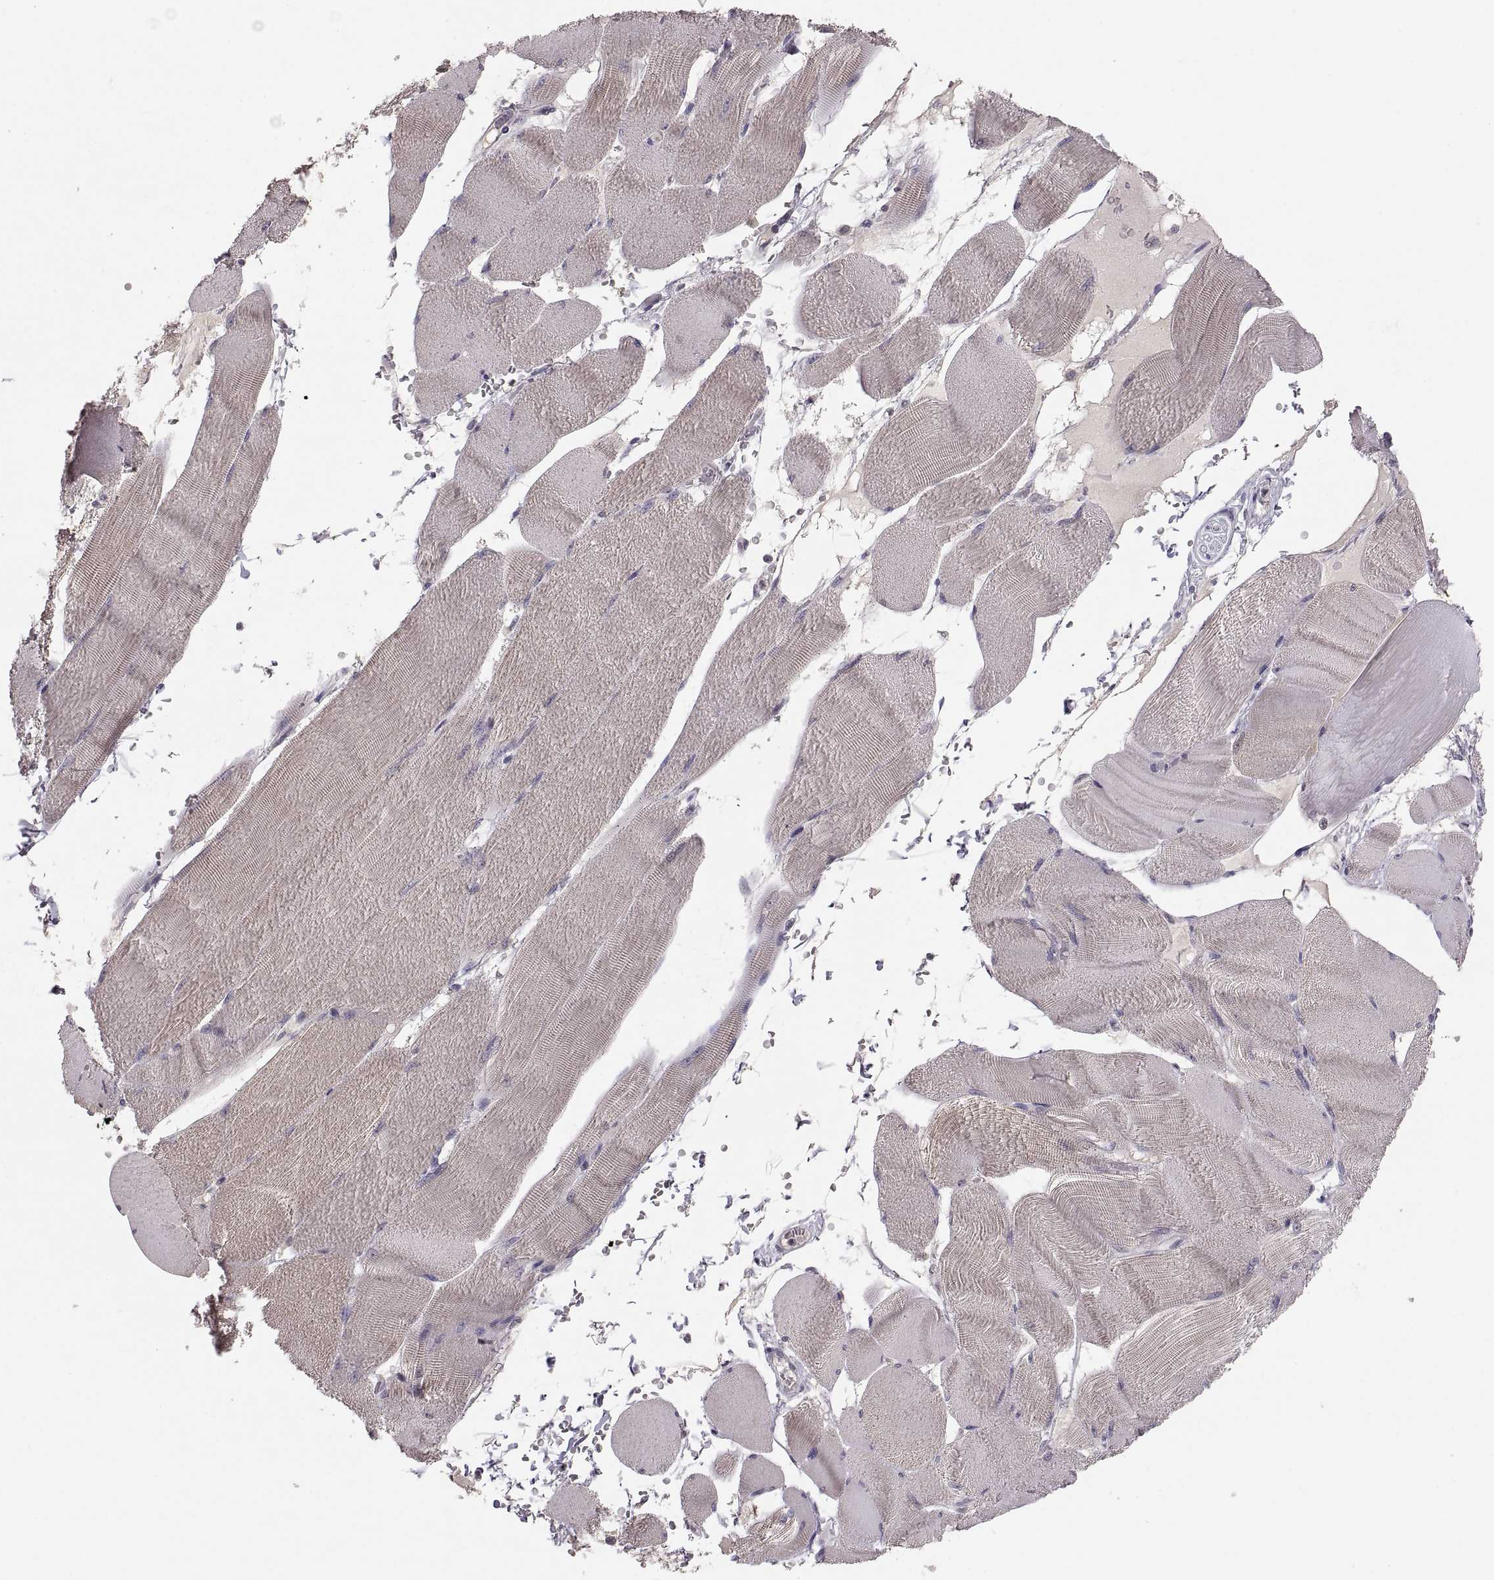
{"staining": {"intensity": "negative", "quantity": "none", "location": "none"}, "tissue": "skeletal muscle", "cell_type": "Myocytes", "image_type": "normal", "snomed": [{"axis": "morphology", "description": "Normal tissue, NOS"}, {"axis": "topography", "description": "Skeletal muscle"}], "caption": "Immunohistochemistry (IHC) photomicrograph of unremarkable human skeletal muscle stained for a protein (brown), which shows no positivity in myocytes.", "gene": "PAX2", "patient": {"sex": "male", "age": 56}}